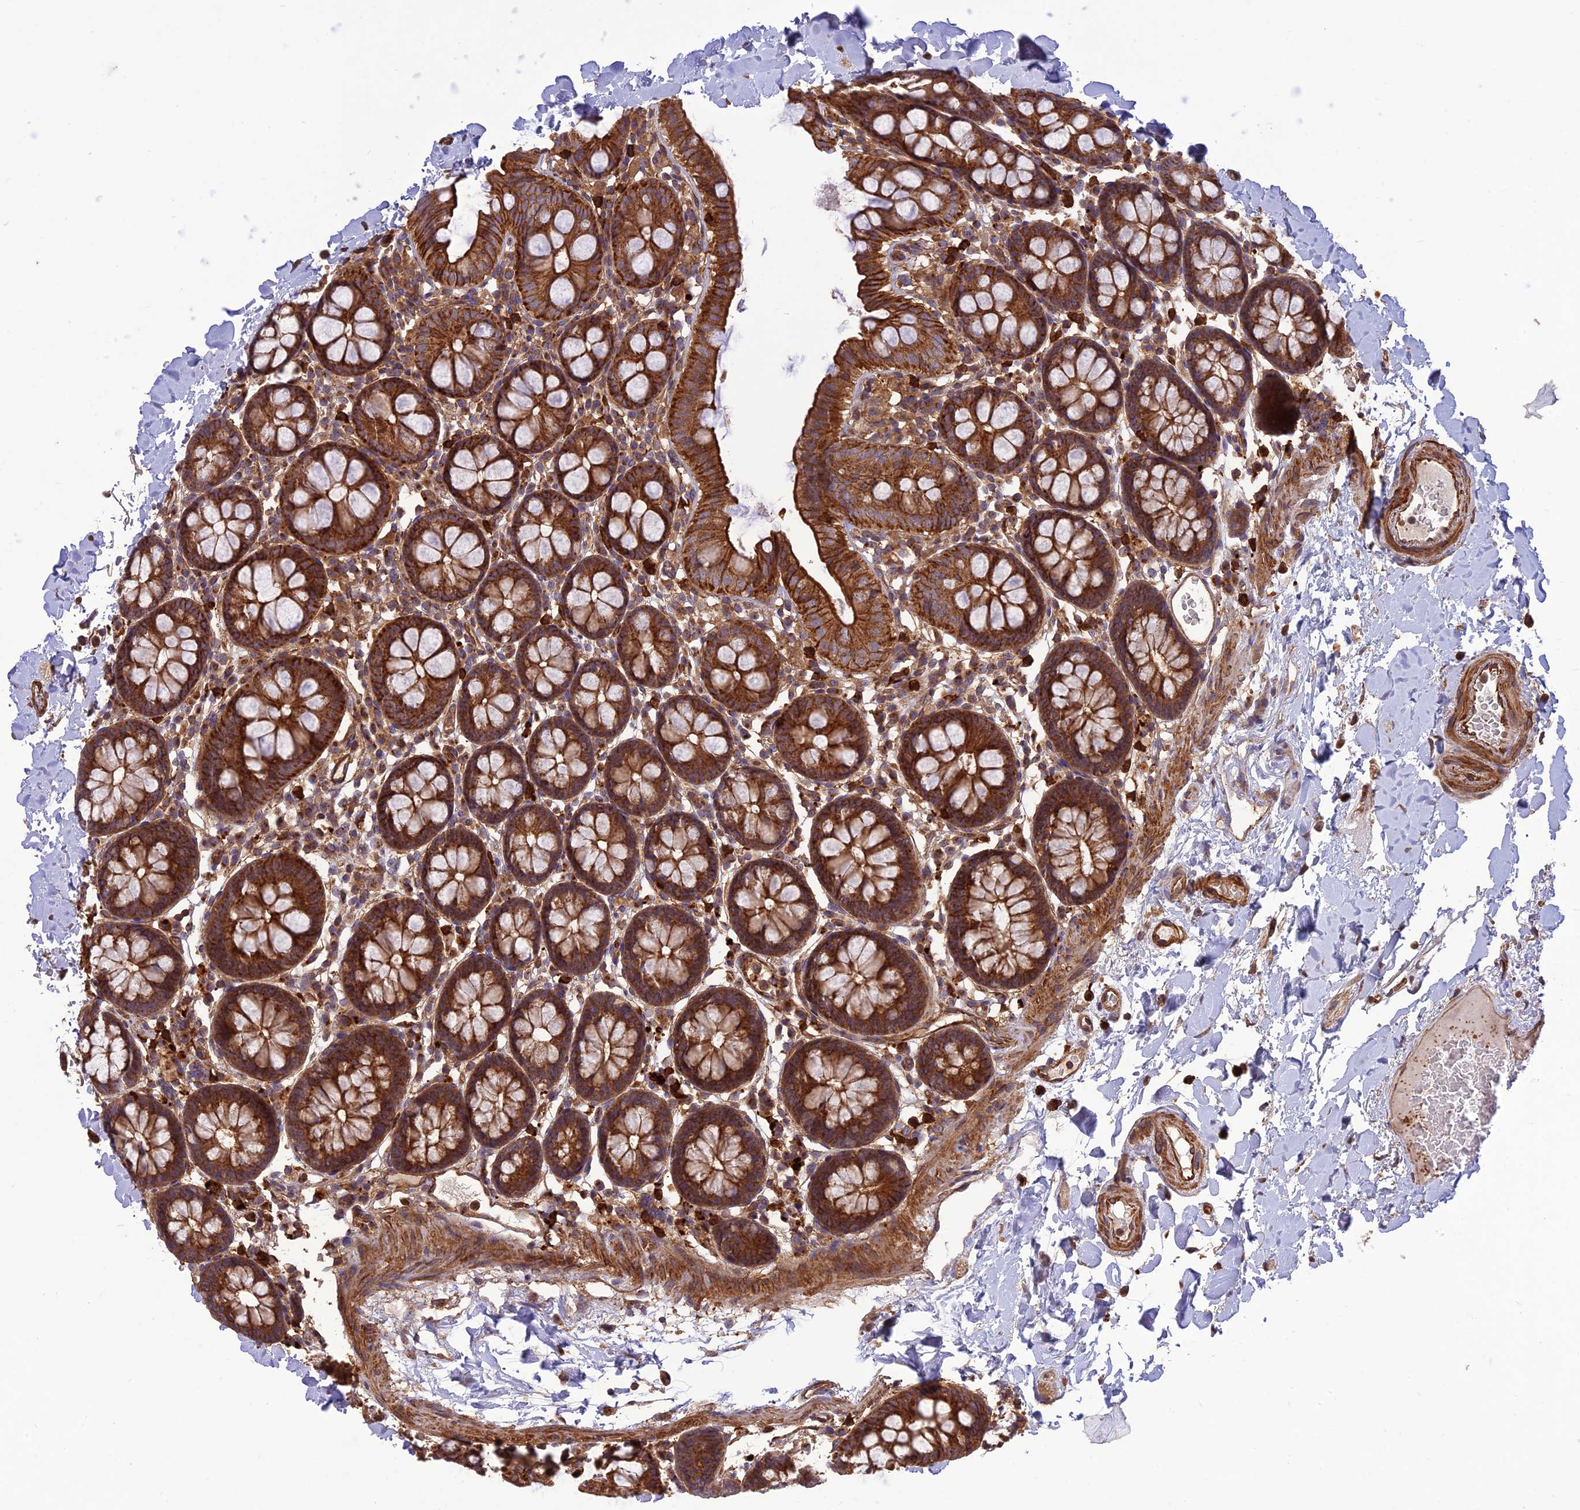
{"staining": {"intensity": "moderate", "quantity": ">75%", "location": "cytoplasmic/membranous"}, "tissue": "colon", "cell_type": "Endothelial cells", "image_type": "normal", "snomed": [{"axis": "morphology", "description": "Normal tissue, NOS"}, {"axis": "topography", "description": "Colon"}], "caption": "Protein staining by immunohistochemistry (IHC) demonstrates moderate cytoplasmic/membranous staining in approximately >75% of endothelial cells in benign colon.", "gene": "TMEM131L", "patient": {"sex": "male", "age": 75}}